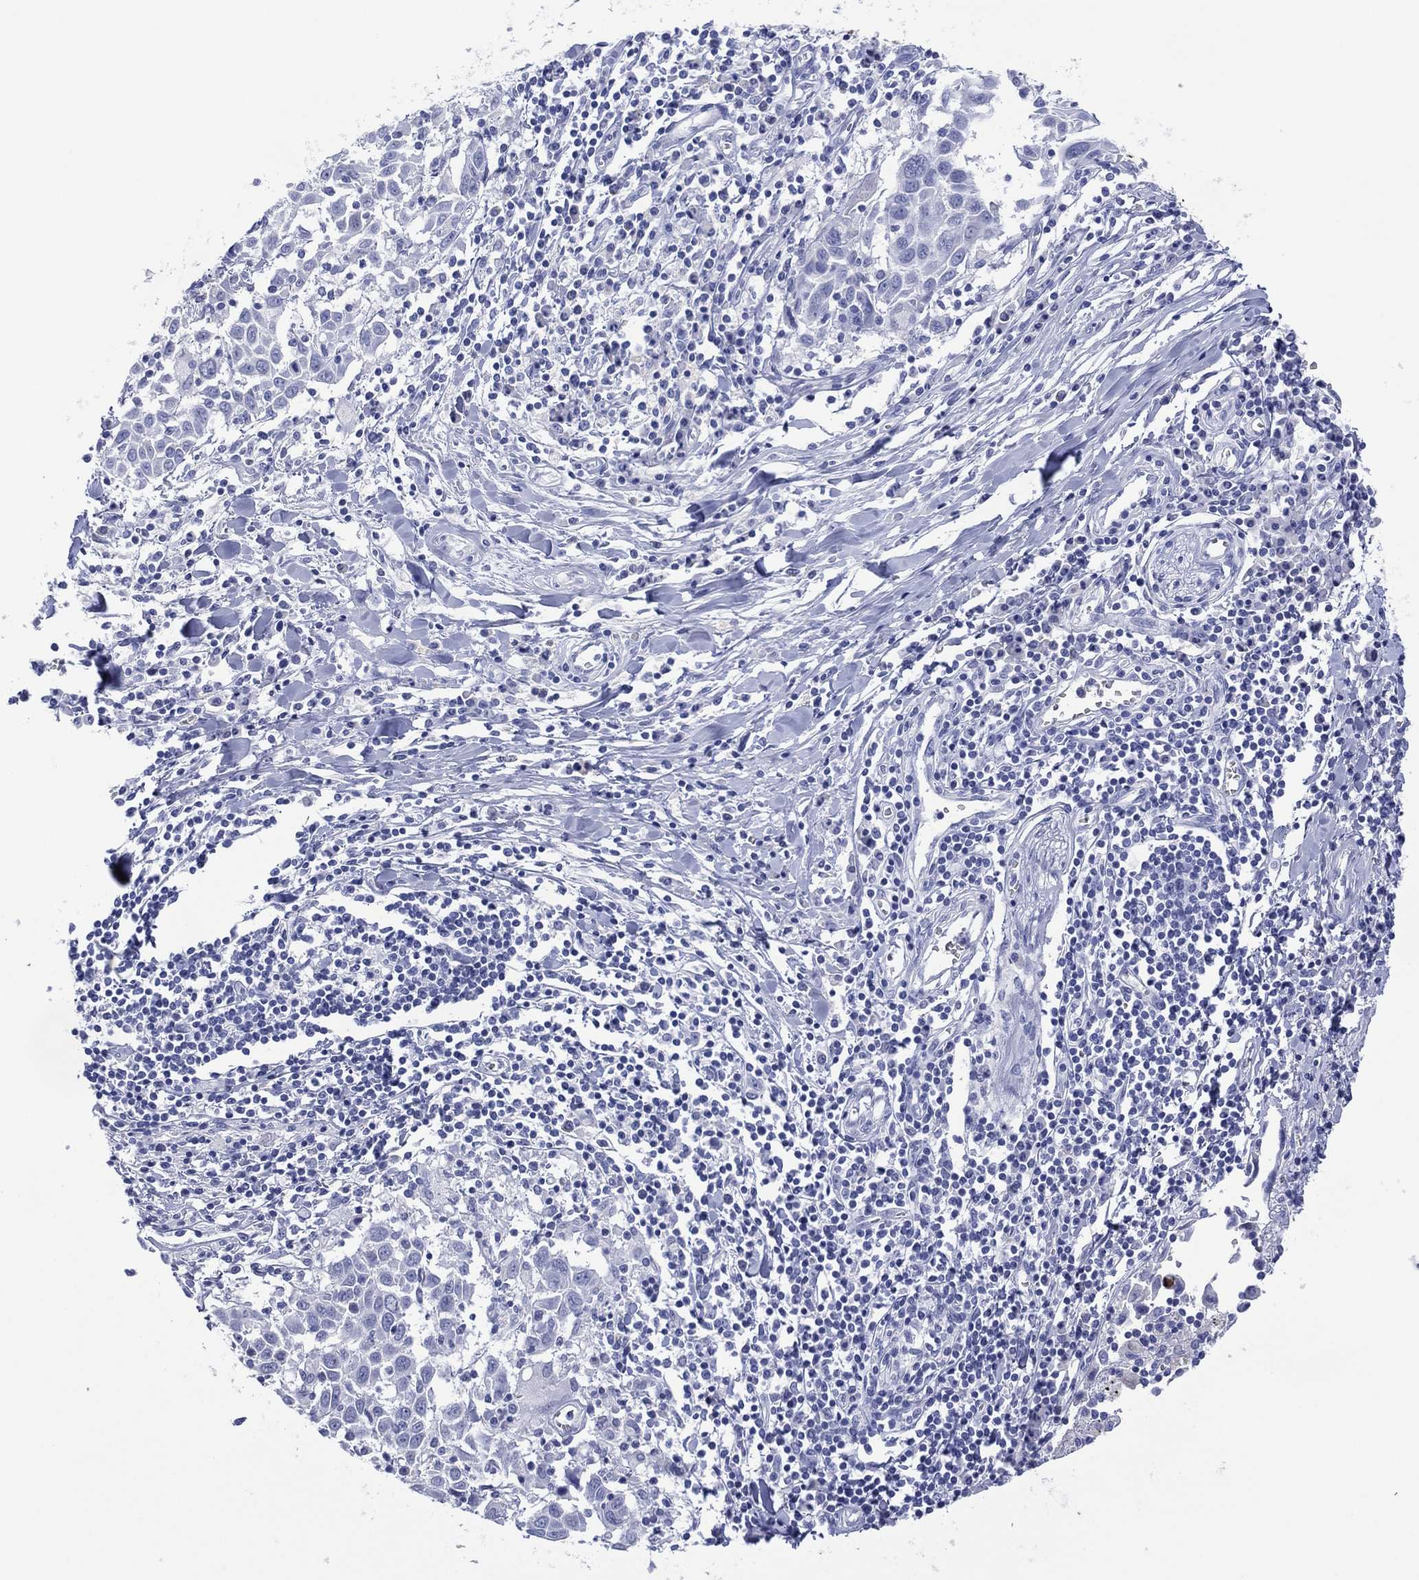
{"staining": {"intensity": "negative", "quantity": "none", "location": "none"}, "tissue": "lung cancer", "cell_type": "Tumor cells", "image_type": "cancer", "snomed": [{"axis": "morphology", "description": "Squamous cell carcinoma, NOS"}, {"axis": "topography", "description": "Lung"}], "caption": "This is an IHC micrograph of lung squamous cell carcinoma. There is no positivity in tumor cells.", "gene": "DSG1", "patient": {"sex": "male", "age": 57}}